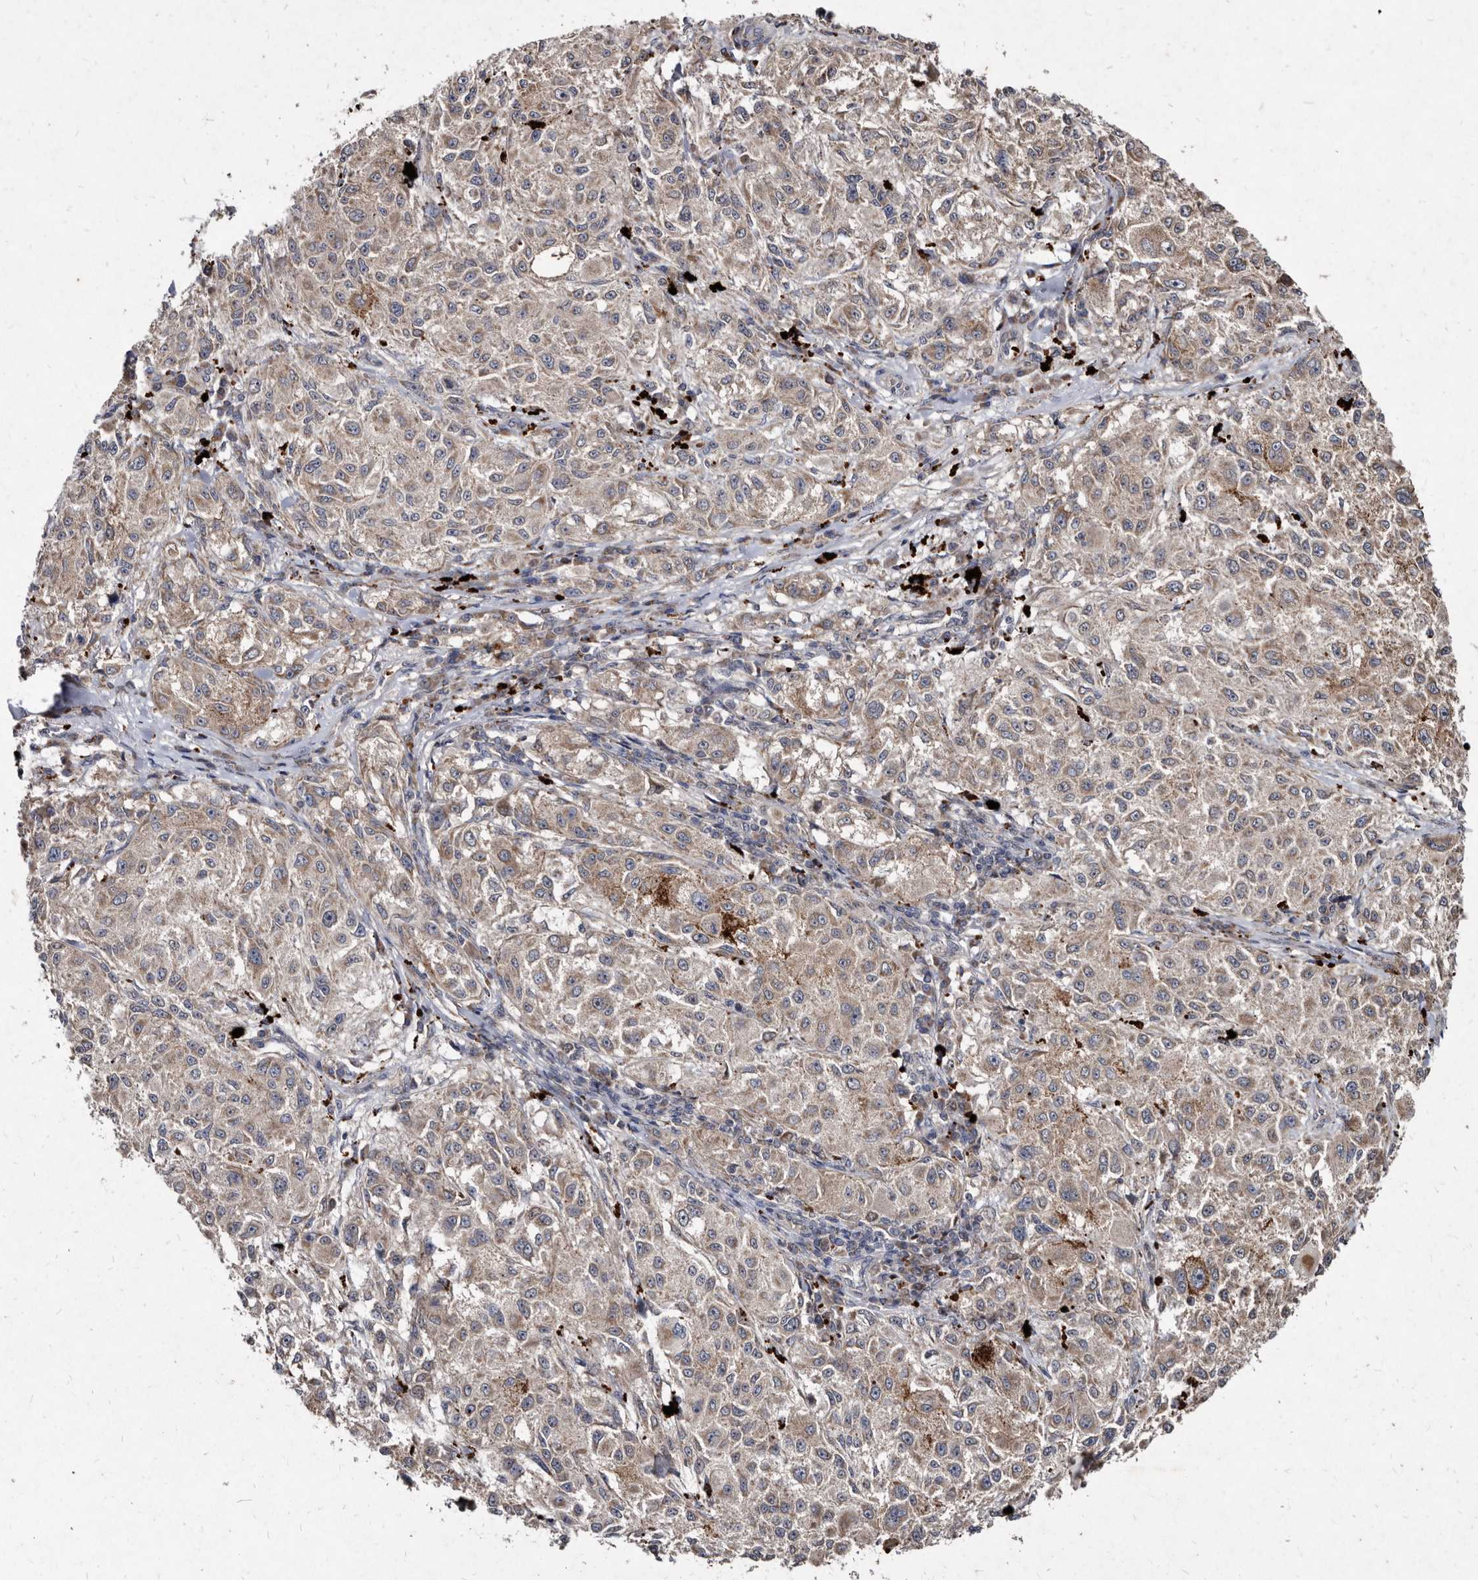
{"staining": {"intensity": "weak", "quantity": ">75%", "location": "cytoplasmic/membranous"}, "tissue": "melanoma", "cell_type": "Tumor cells", "image_type": "cancer", "snomed": [{"axis": "morphology", "description": "Necrosis, NOS"}, {"axis": "morphology", "description": "Malignant melanoma, NOS"}, {"axis": "topography", "description": "Skin"}], "caption": "Protein staining reveals weak cytoplasmic/membranous expression in about >75% of tumor cells in melanoma. (DAB (3,3'-diaminobenzidine) = brown stain, brightfield microscopy at high magnification).", "gene": "YPEL3", "patient": {"sex": "female", "age": 87}}